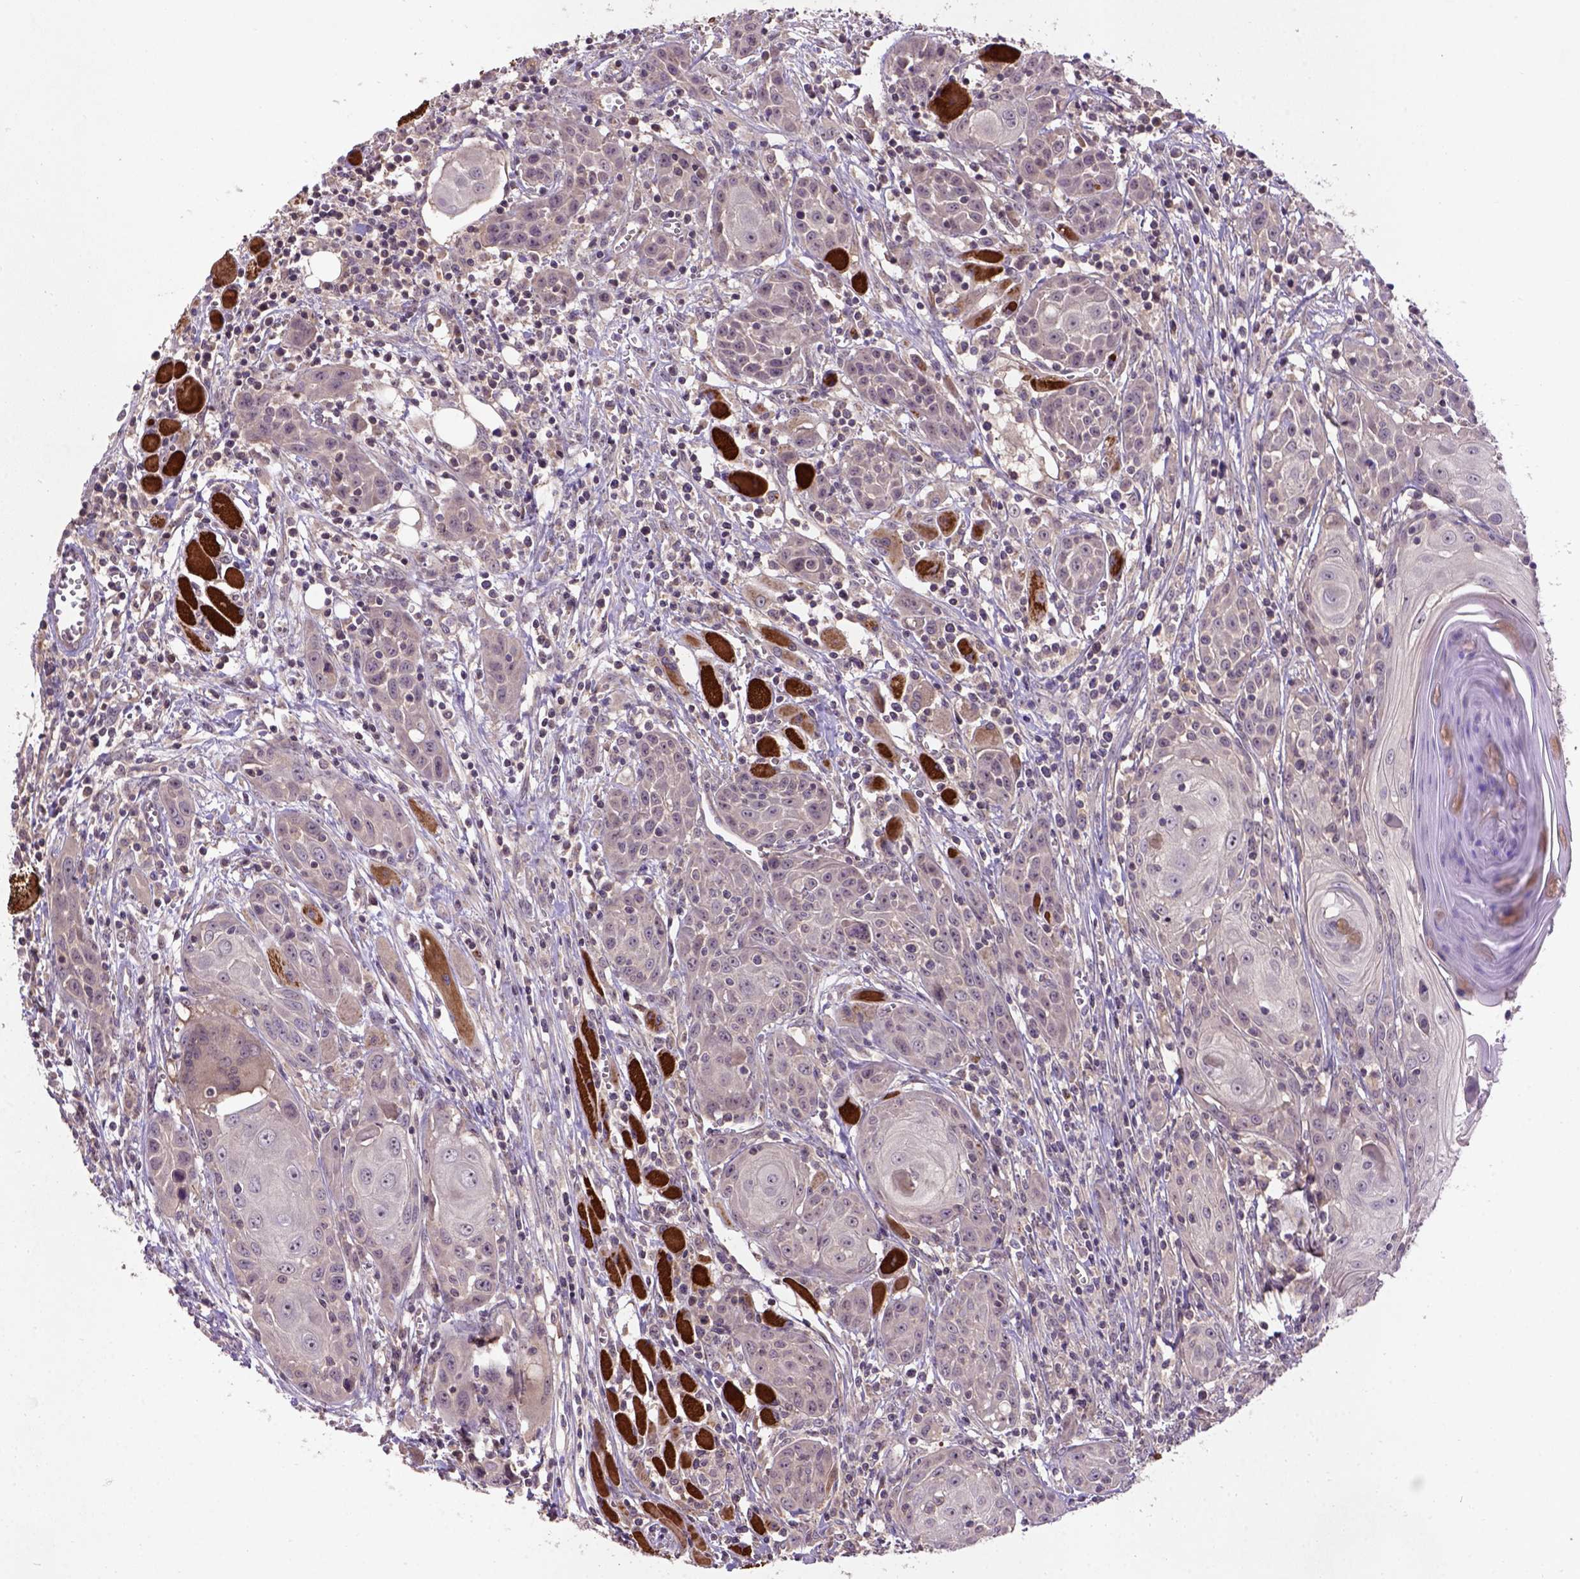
{"staining": {"intensity": "negative", "quantity": "none", "location": "none"}, "tissue": "head and neck cancer", "cell_type": "Tumor cells", "image_type": "cancer", "snomed": [{"axis": "morphology", "description": "Squamous cell carcinoma, NOS"}, {"axis": "topography", "description": "Head-Neck"}], "caption": "A high-resolution image shows immunohistochemistry staining of squamous cell carcinoma (head and neck), which demonstrates no significant staining in tumor cells.", "gene": "KBTBD8", "patient": {"sex": "female", "age": 80}}